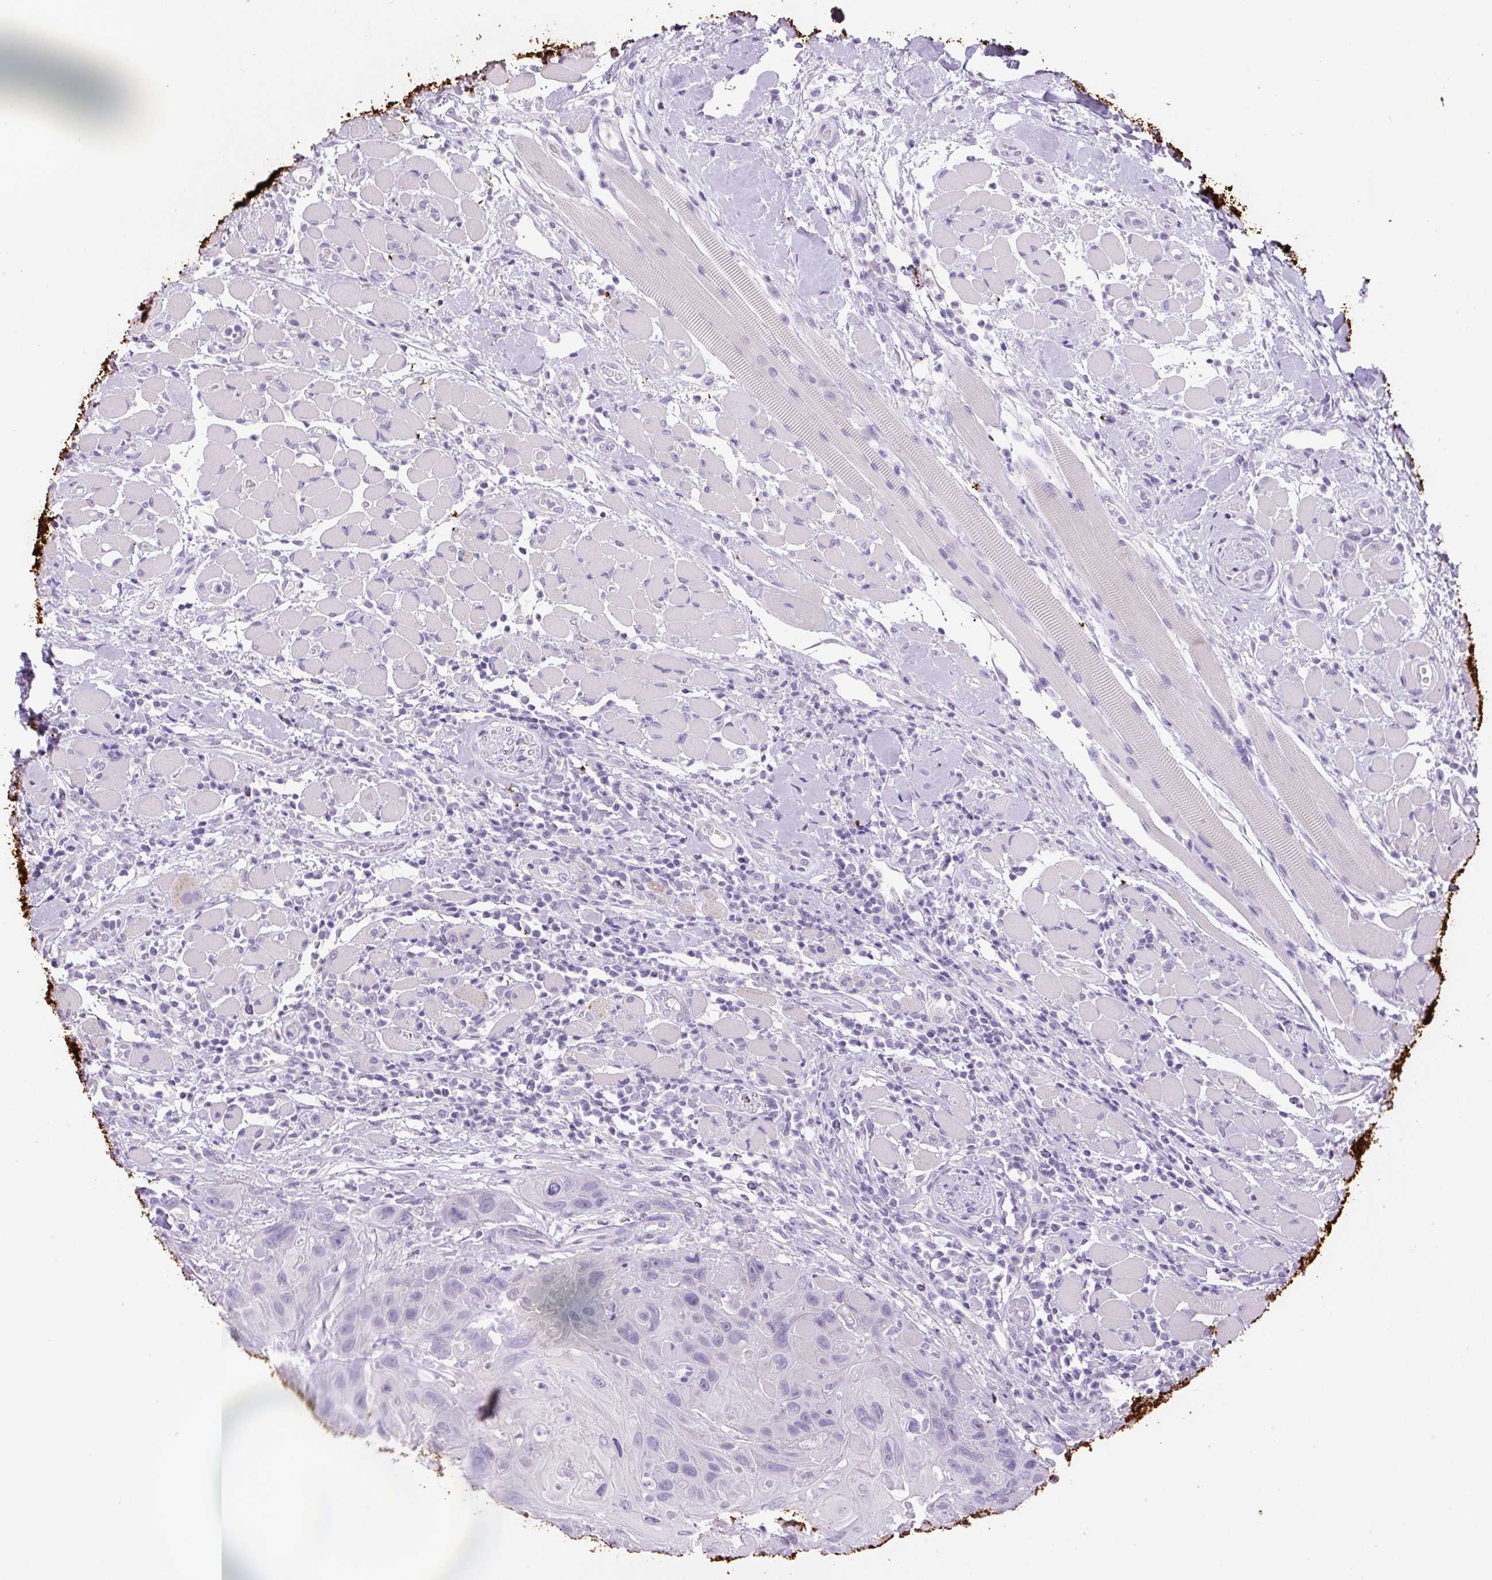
{"staining": {"intensity": "negative", "quantity": "none", "location": "none"}, "tissue": "head and neck cancer", "cell_type": "Tumor cells", "image_type": "cancer", "snomed": [{"axis": "morphology", "description": "Squamous cell carcinoma, NOS"}, {"axis": "topography", "description": "Head-Neck"}], "caption": "Protein analysis of head and neck squamous cell carcinoma shows no significant staining in tumor cells. (Immunohistochemistry (ihc), brightfield microscopy, high magnification).", "gene": "CHGA", "patient": {"sex": "female", "age": 59}}